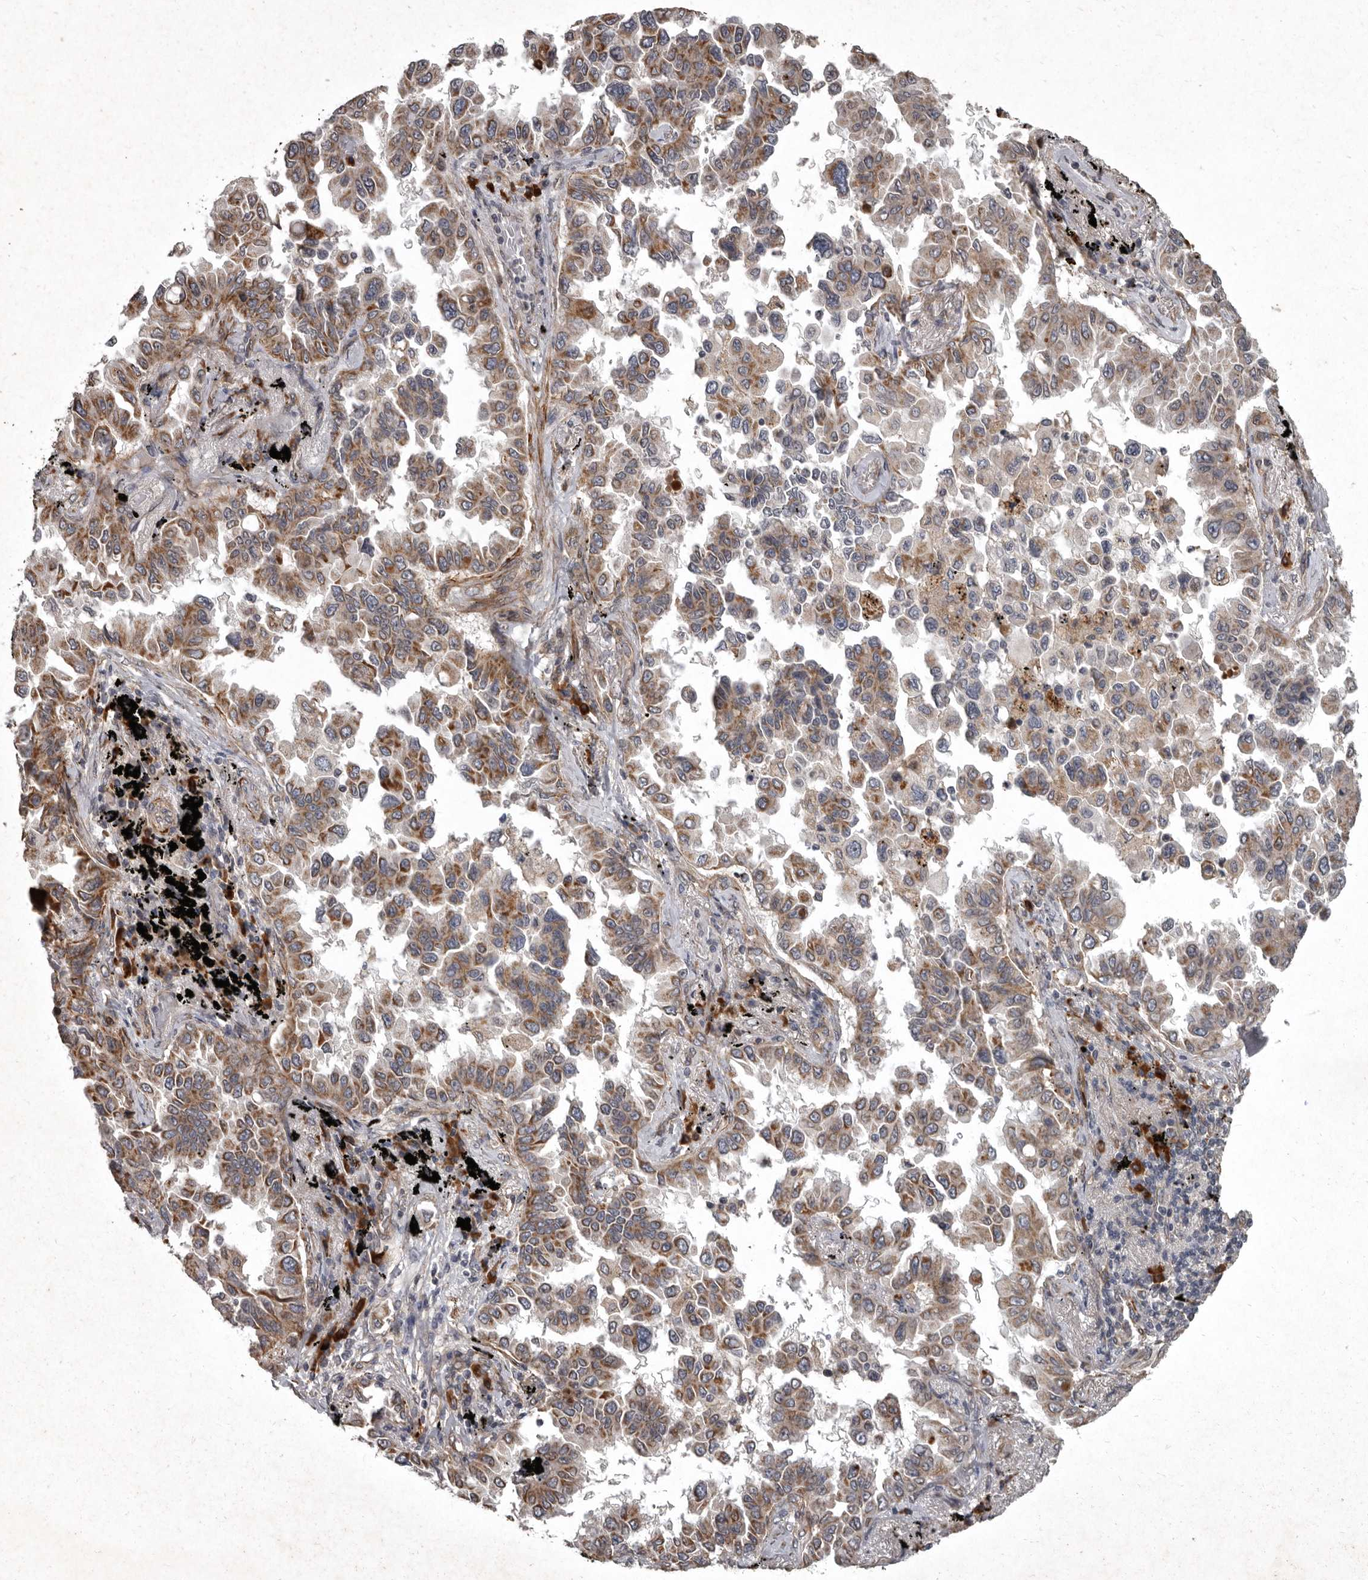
{"staining": {"intensity": "moderate", "quantity": ">75%", "location": "cytoplasmic/membranous"}, "tissue": "lung cancer", "cell_type": "Tumor cells", "image_type": "cancer", "snomed": [{"axis": "morphology", "description": "Adenocarcinoma, NOS"}, {"axis": "topography", "description": "Lung"}], "caption": "Immunohistochemistry histopathology image of human adenocarcinoma (lung) stained for a protein (brown), which exhibits medium levels of moderate cytoplasmic/membranous expression in about >75% of tumor cells.", "gene": "MRPS15", "patient": {"sex": "female", "age": 67}}